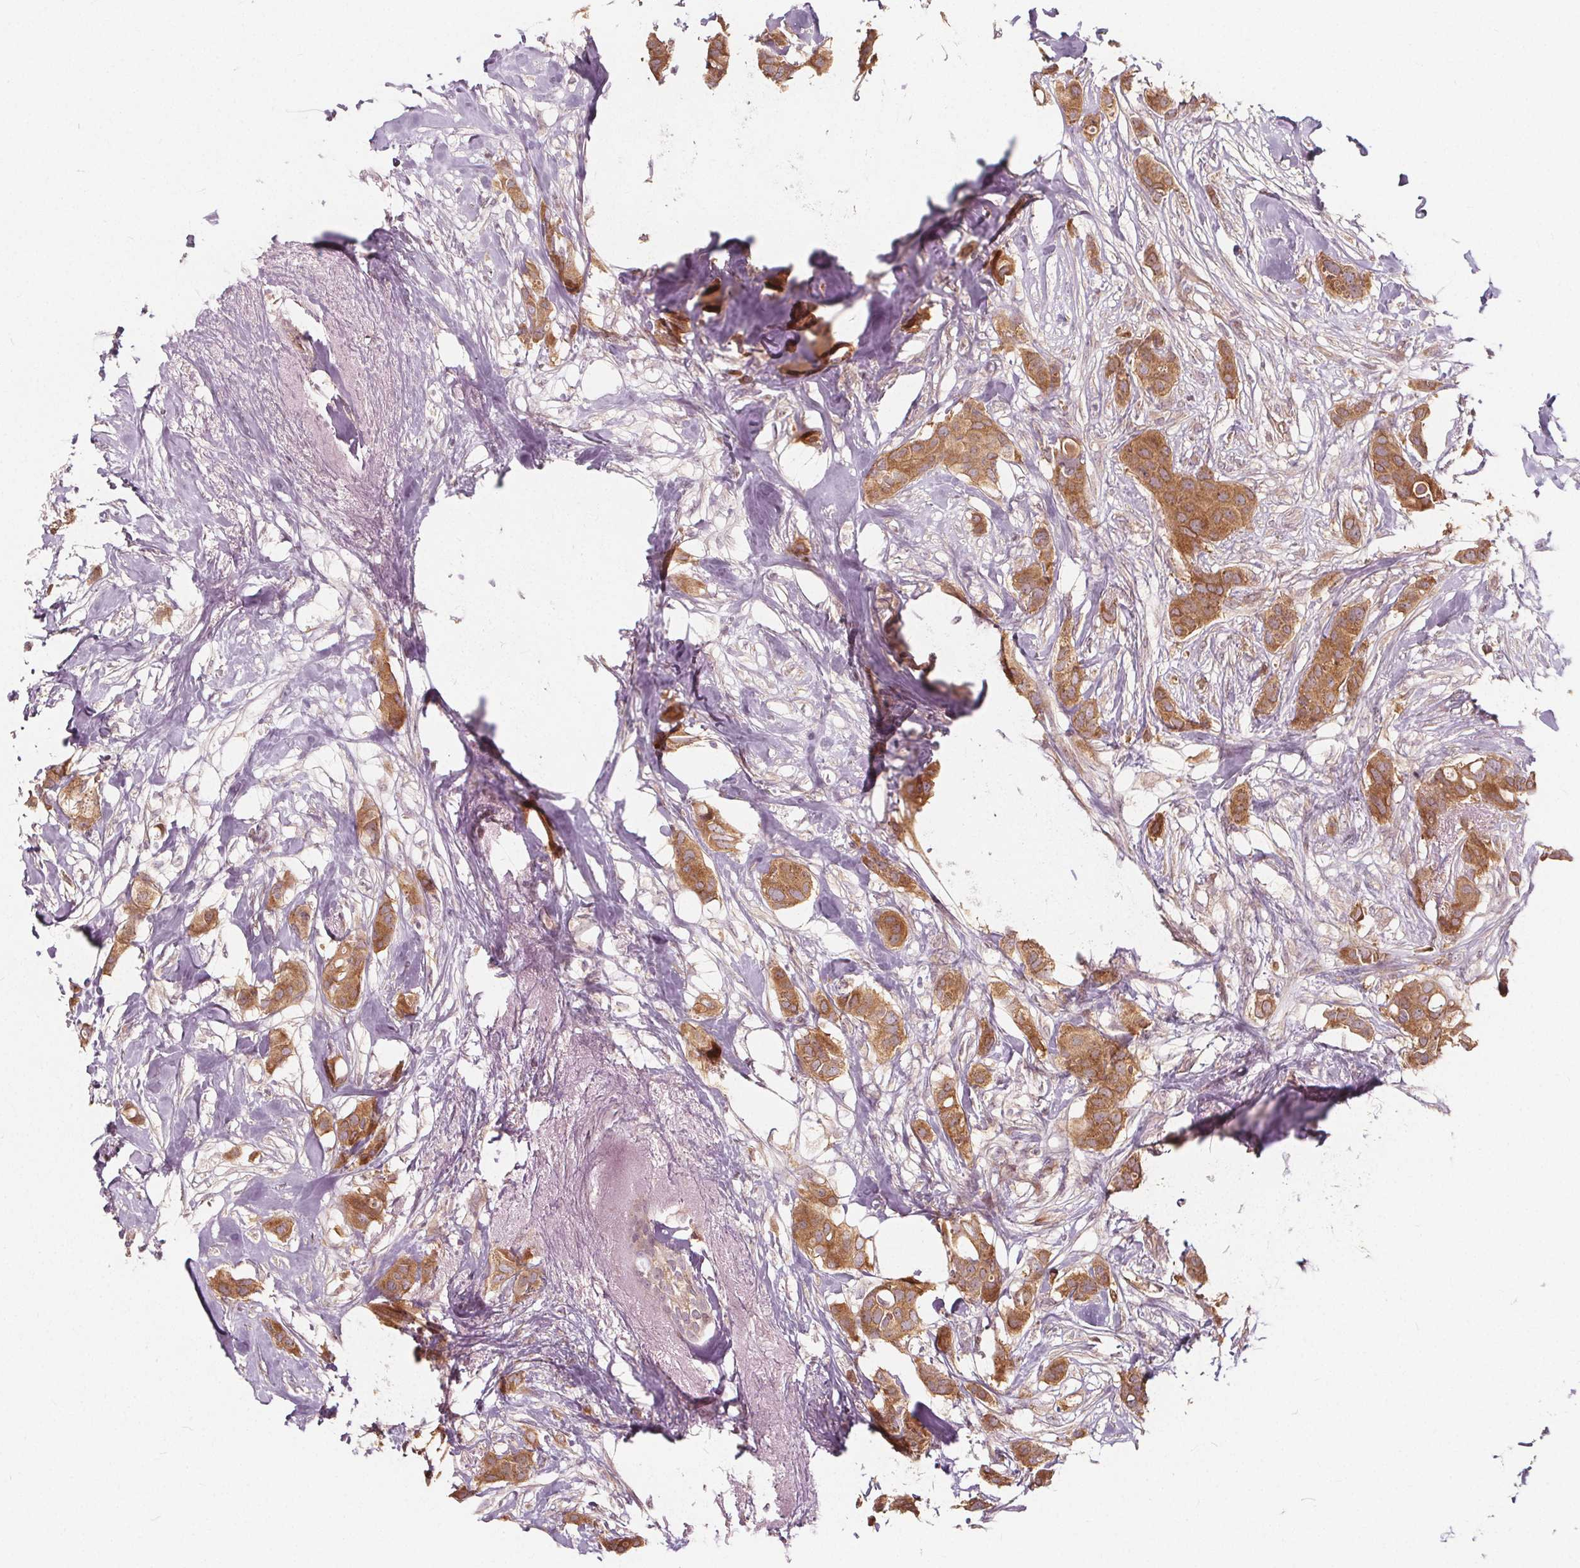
{"staining": {"intensity": "moderate", "quantity": ">75%", "location": "cytoplasmic/membranous"}, "tissue": "breast cancer", "cell_type": "Tumor cells", "image_type": "cancer", "snomed": [{"axis": "morphology", "description": "Duct carcinoma"}, {"axis": "topography", "description": "Breast"}], "caption": "Protein staining shows moderate cytoplasmic/membranous staining in approximately >75% of tumor cells in invasive ductal carcinoma (breast).", "gene": "AKT1S1", "patient": {"sex": "female", "age": 62}}